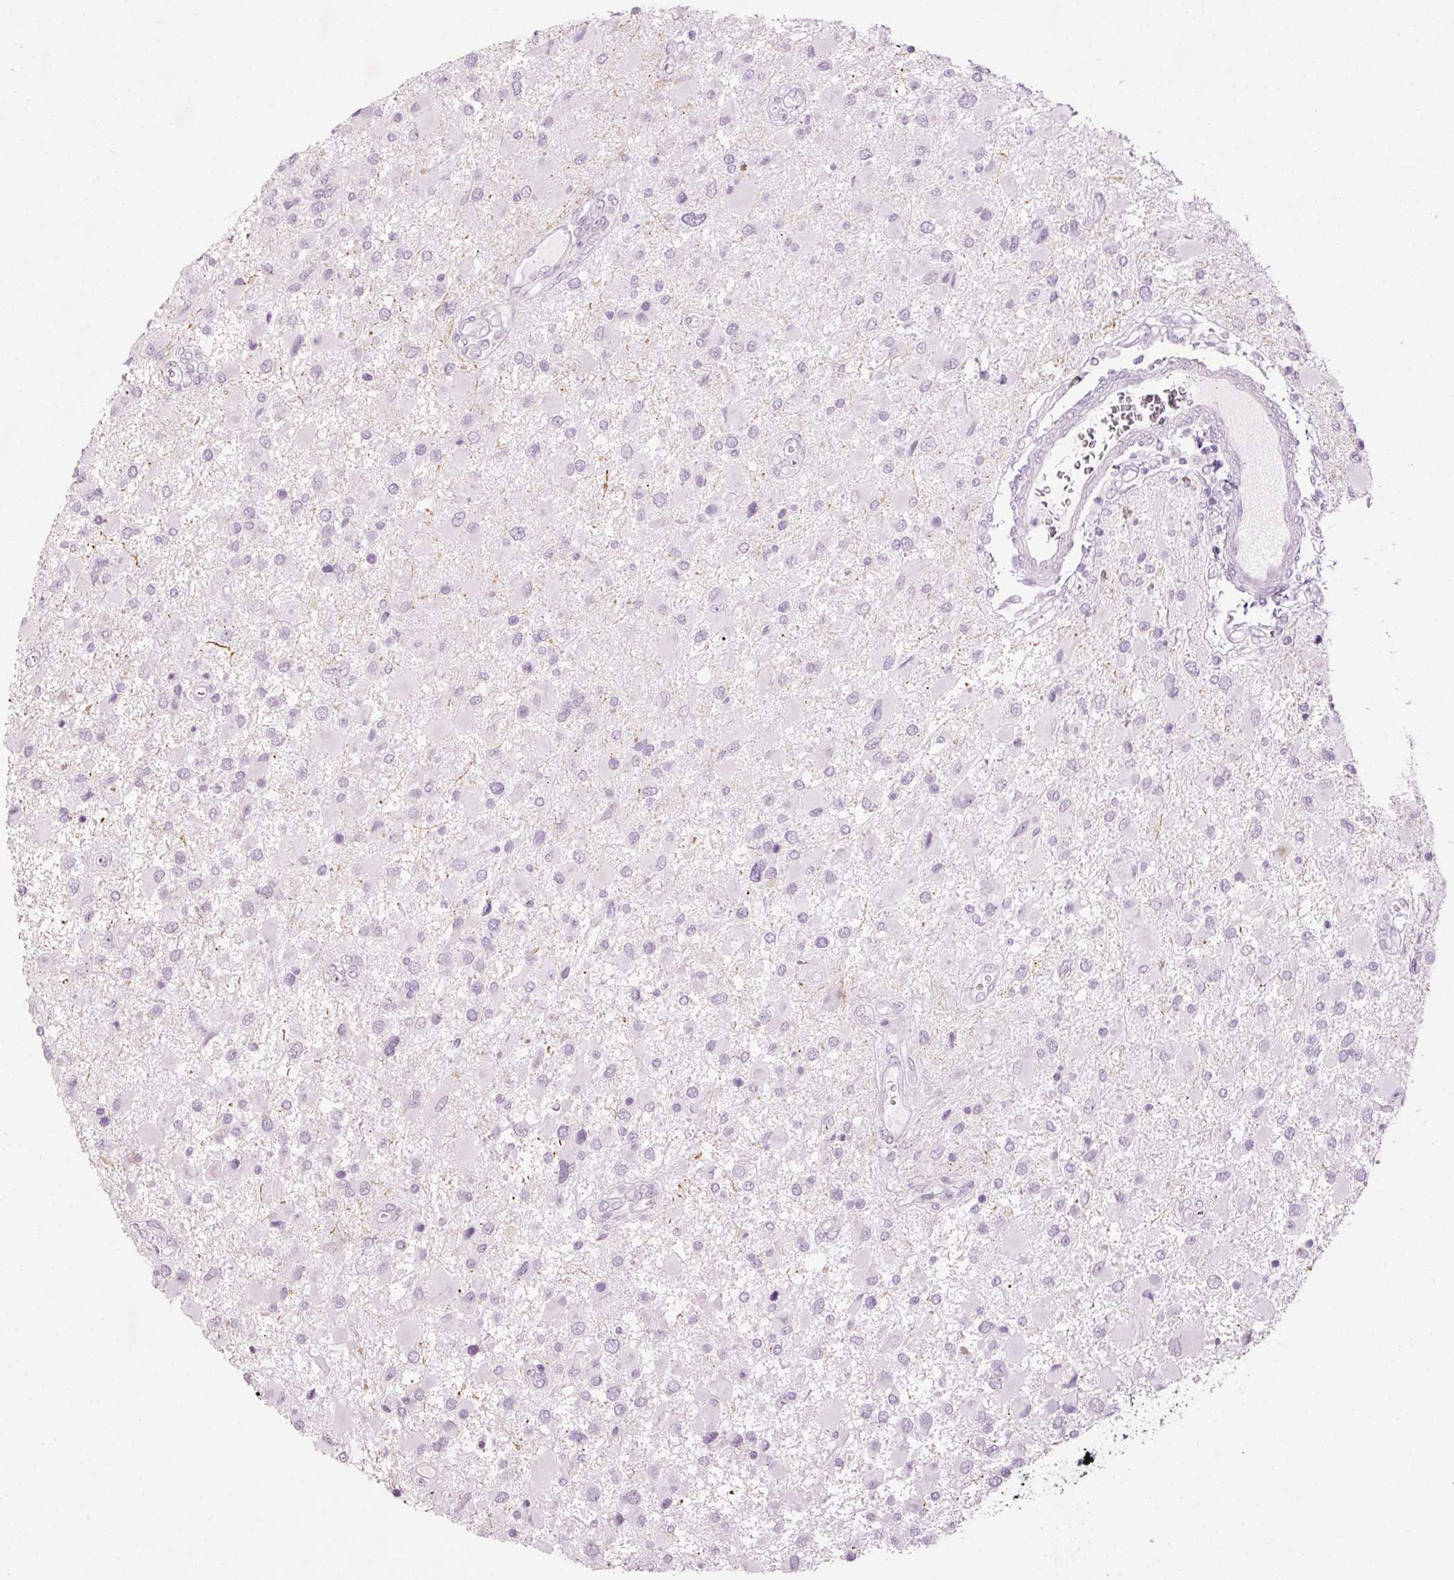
{"staining": {"intensity": "negative", "quantity": "none", "location": "none"}, "tissue": "glioma", "cell_type": "Tumor cells", "image_type": "cancer", "snomed": [{"axis": "morphology", "description": "Glioma, malignant, High grade"}, {"axis": "topography", "description": "Brain"}], "caption": "Tumor cells show no significant protein staining in glioma. (Stains: DAB (3,3'-diaminobenzidine) immunohistochemistry (IHC) with hematoxylin counter stain, Microscopy: brightfield microscopy at high magnification).", "gene": "ANKRD20A1", "patient": {"sex": "male", "age": 53}}